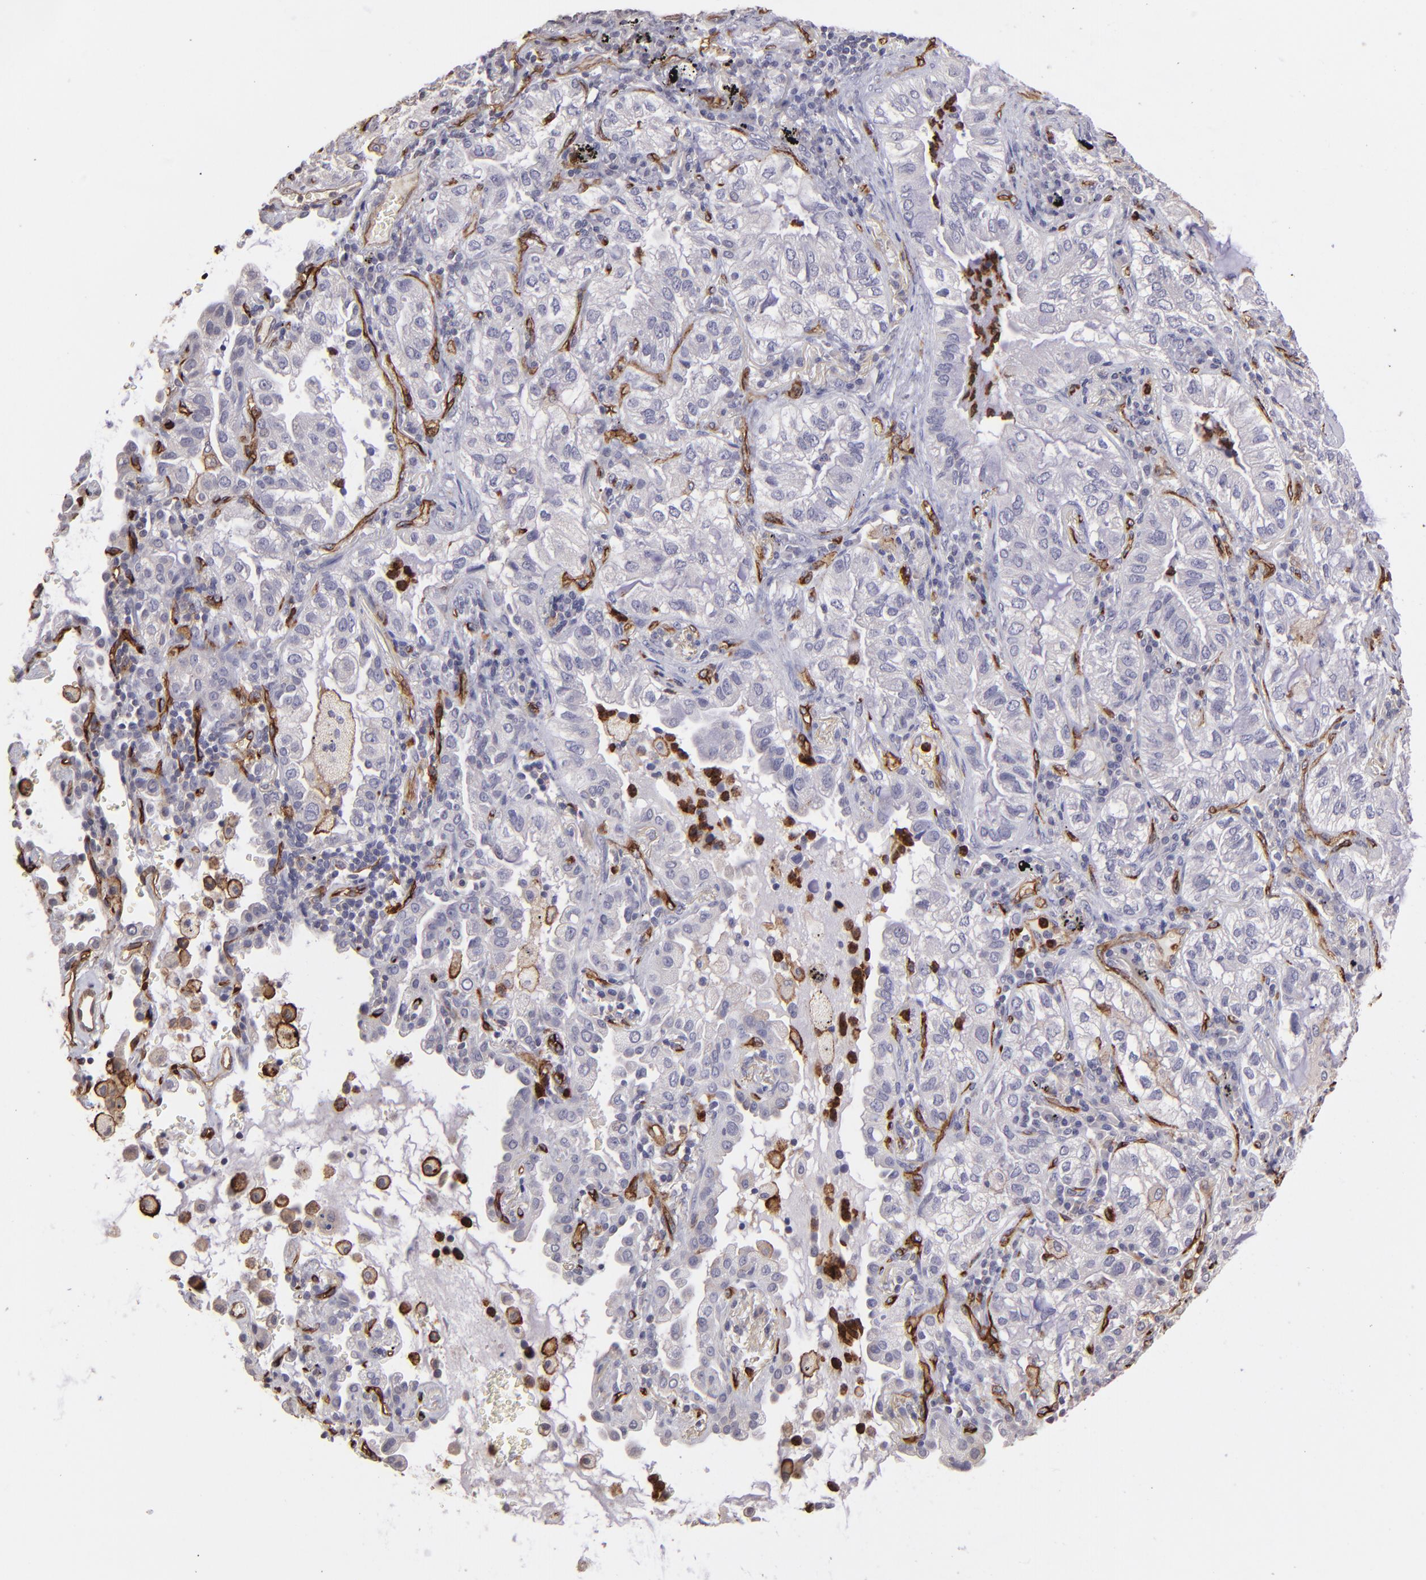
{"staining": {"intensity": "negative", "quantity": "none", "location": "none"}, "tissue": "lung cancer", "cell_type": "Tumor cells", "image_type": "cancer", "snomed": [{"axis": "morphology", "description": "Adenocarcinoma, NOS"}, {"axis": "topography", "description": "Lung"}], "caption": "Lung adenocarcinoma stained for a protein using immunohistochemistry (IHC) displays no positivity tumor cells.", "gene": "DYSF", "patient": {"sex": "female", "age": 50}}